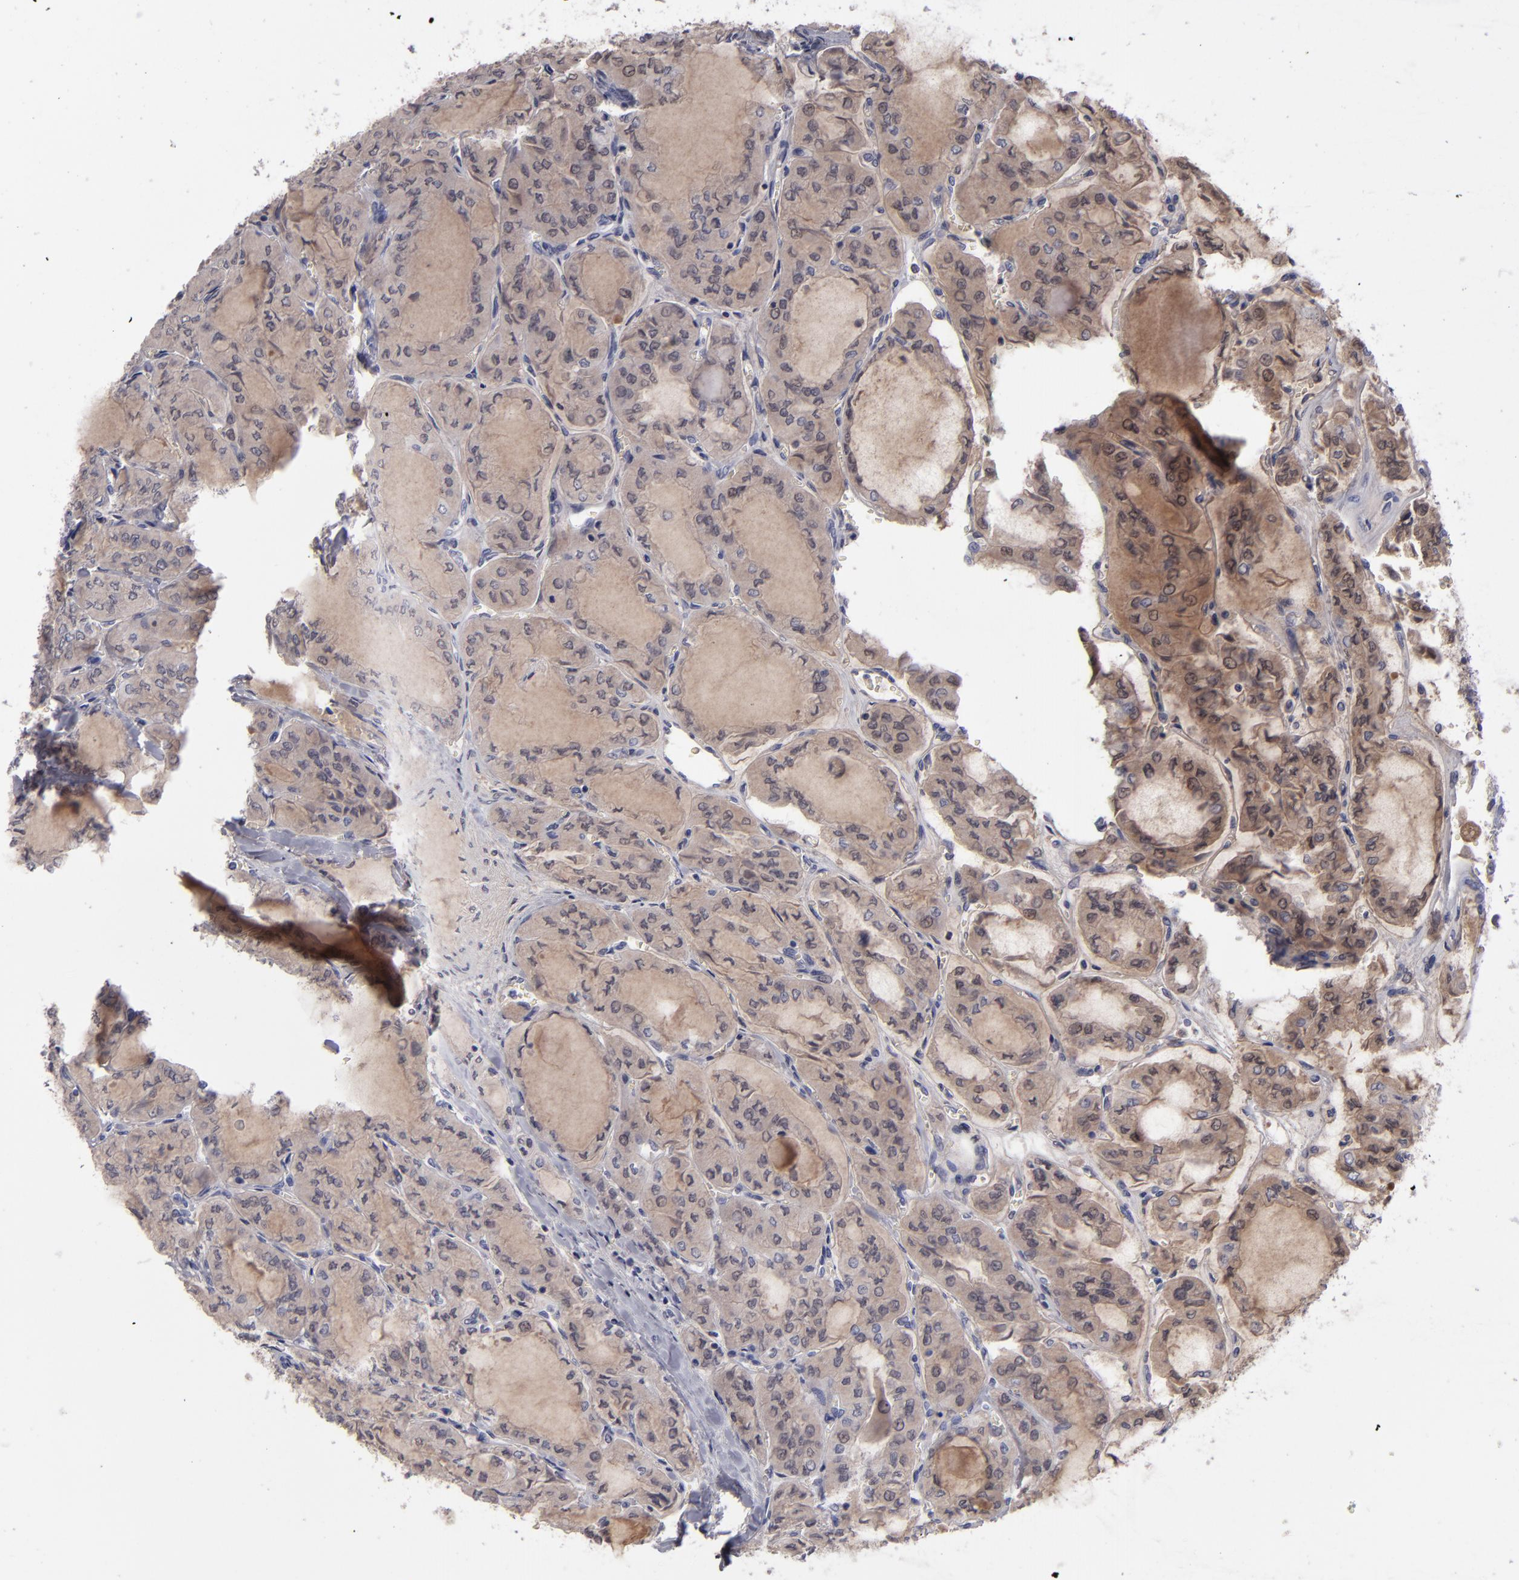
{"staining": {"intensity": "weak", "quantity": "25%-75%", "location": "cytoplasmic/membranous"}, "tissue": "thyroid cancer", "cell_type": "Tumor cells", "image_type": "cancer", "snomed": [{"axis": "morphology", "description": "Papillary adenocarcinoma, NOS"}, {"axis": "topography", "description": "Thyroid gland"}], "caption": "About 25%-75% of tumor cells in human papillary adenocarcinoma (thyroid) exhibit weak cytoplasmic/membranous protein positivity as visualized by brown immunohistochemical staining.", "gene": "ITIH4", "patient": {"sex": "male", "age": 20}}